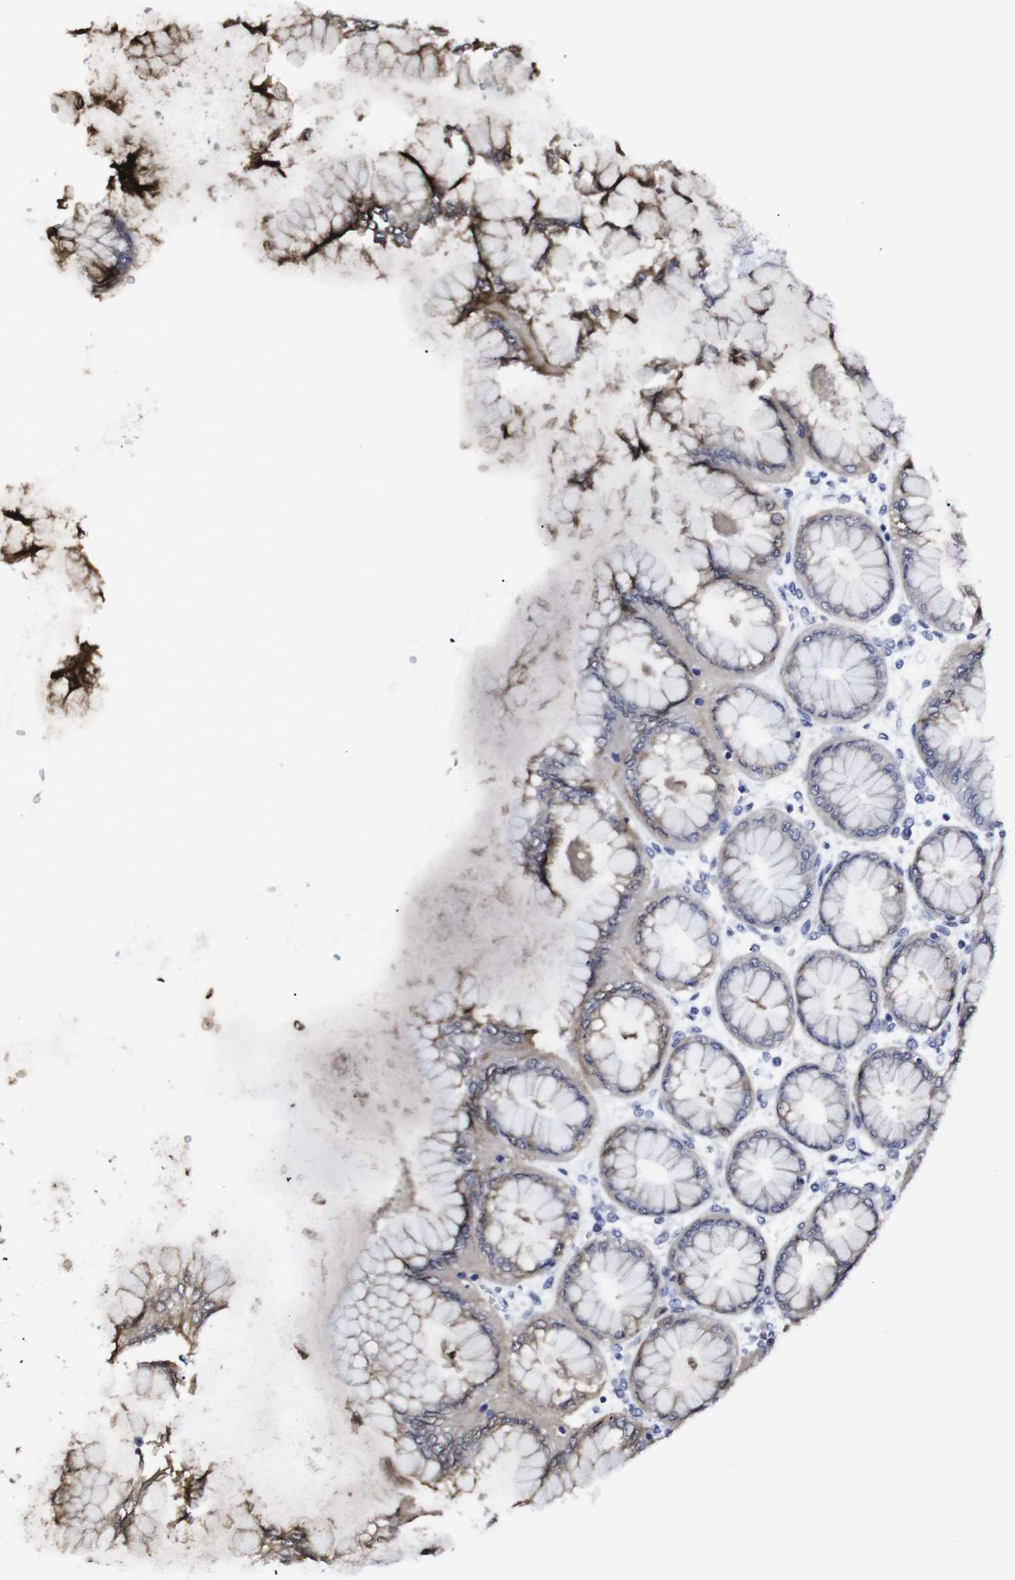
{"staining": {"intensity": "moderate", "quantity": "<25%", "location": "cytoplasmic/membranous"}, "tissue": "stomach", "cell_type": "Glandular cells", "image_type": "normal", "snomed": [{"axis": "morphology", "description": "Normal tissue, NOS"}, {"axis": "topography", "description": "Stomach, upper"}], "caption": "Protein staining exhibits moderate cytoplasmic/membranous positivity in approximately <25% of glandular cells in normal stomach.", "gene": "HPRT1", "patient": {"sex": "female", "age": 56}}